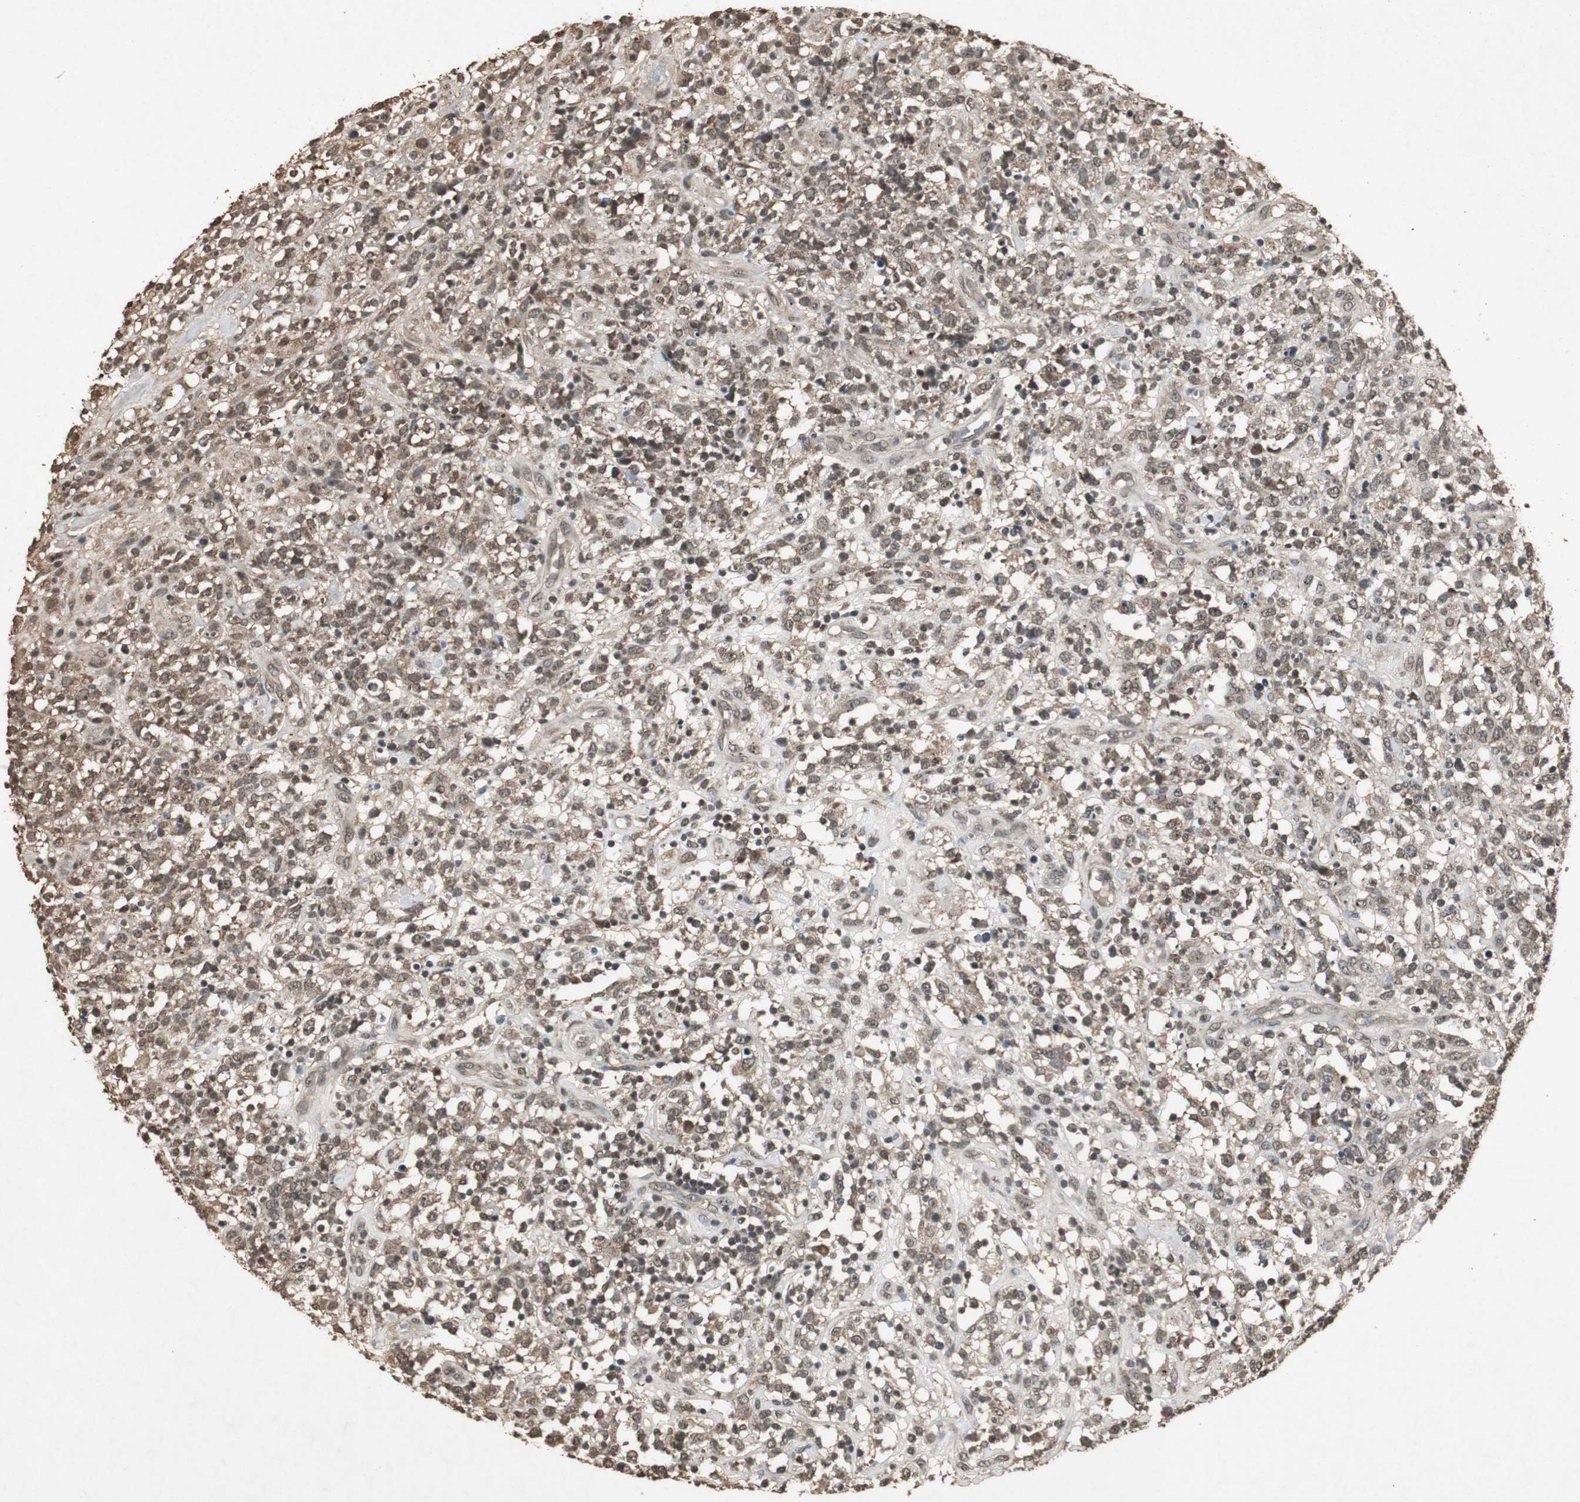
{"staining": {"intensity": "moderate", "quantity": ">75%", "location": "cytoplasmic/membranous,nuclear"}, "tissue": "lymphoma", "cell_type": "Tumor cells", "image_type": "cancer", "snomed": [{"axis": "morphology", "description": "Malignant lymphoma, non-Hodgkin's type, High grade"}, {"axis": "topography", "description": "Lymph node"}], "caption": "This is a histology image of immunohistochemistry (IHC) staining of high-grade malignant lymphoma, non-Hodgkin's type, which shows moderate staining in the cytoplasmic/membranous and nuclear of tumor cells.", "gene": "EMX1", "patient": {"sex": "female", "age": 73}}